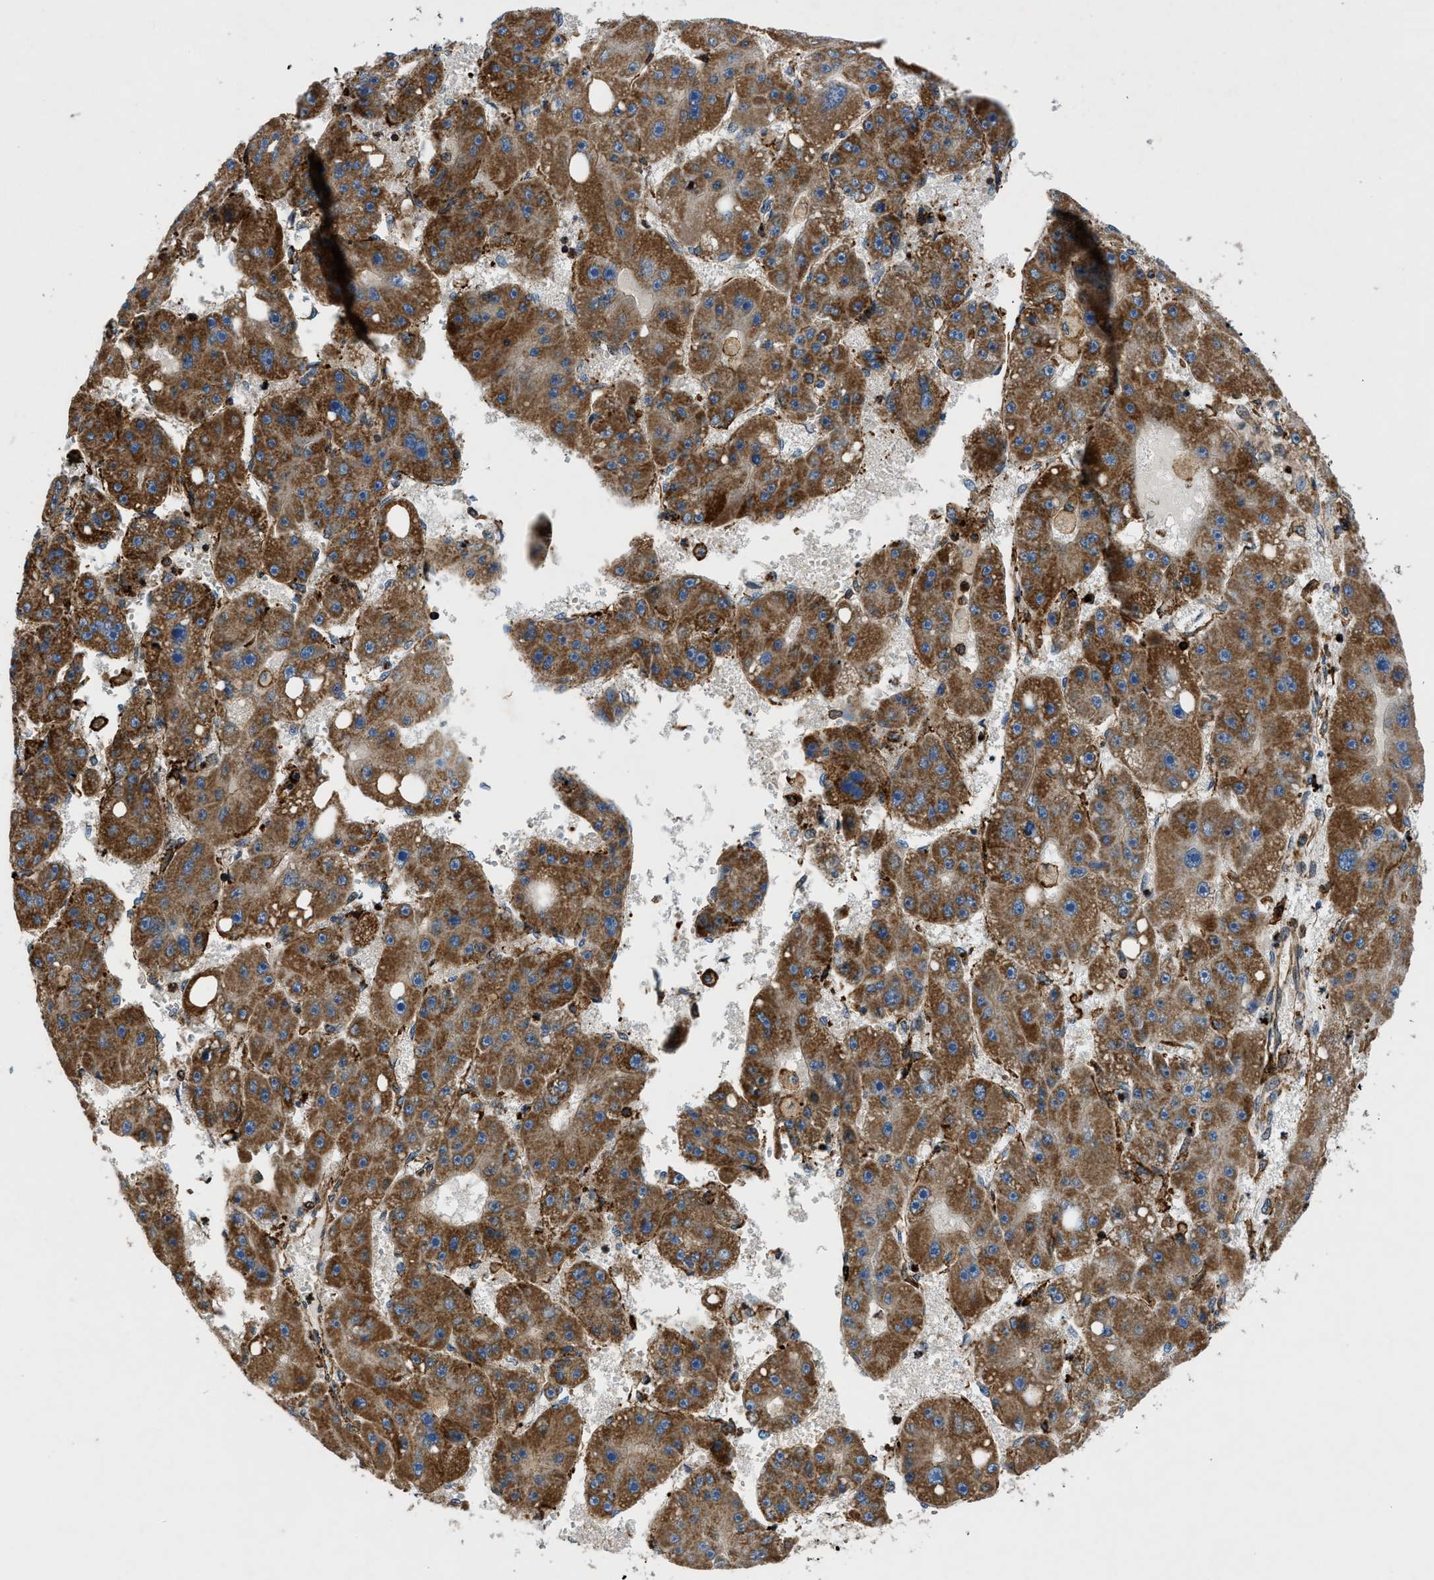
{"staining": {"intensity": "moderate", "quantity": ">75%", "location": "cytoplasmic/membranous"}, "tissue": "liver cancer", "cell_type": "Tumor cells", "image_type": "cancer", "snomed": [{"axis": "morphology", "description": "Carcinoma, Hepatocellular, NOS"}, {"axis": "topography", "description": "Liver"}], "caption": "Moderate cytoplasmic/membranous protein staining is present in approximately >75% of tumor cells in hepatocellular carcinoma (liver).", "gene": "DHODH", "patient": {"sex": "female", "age": 61}}